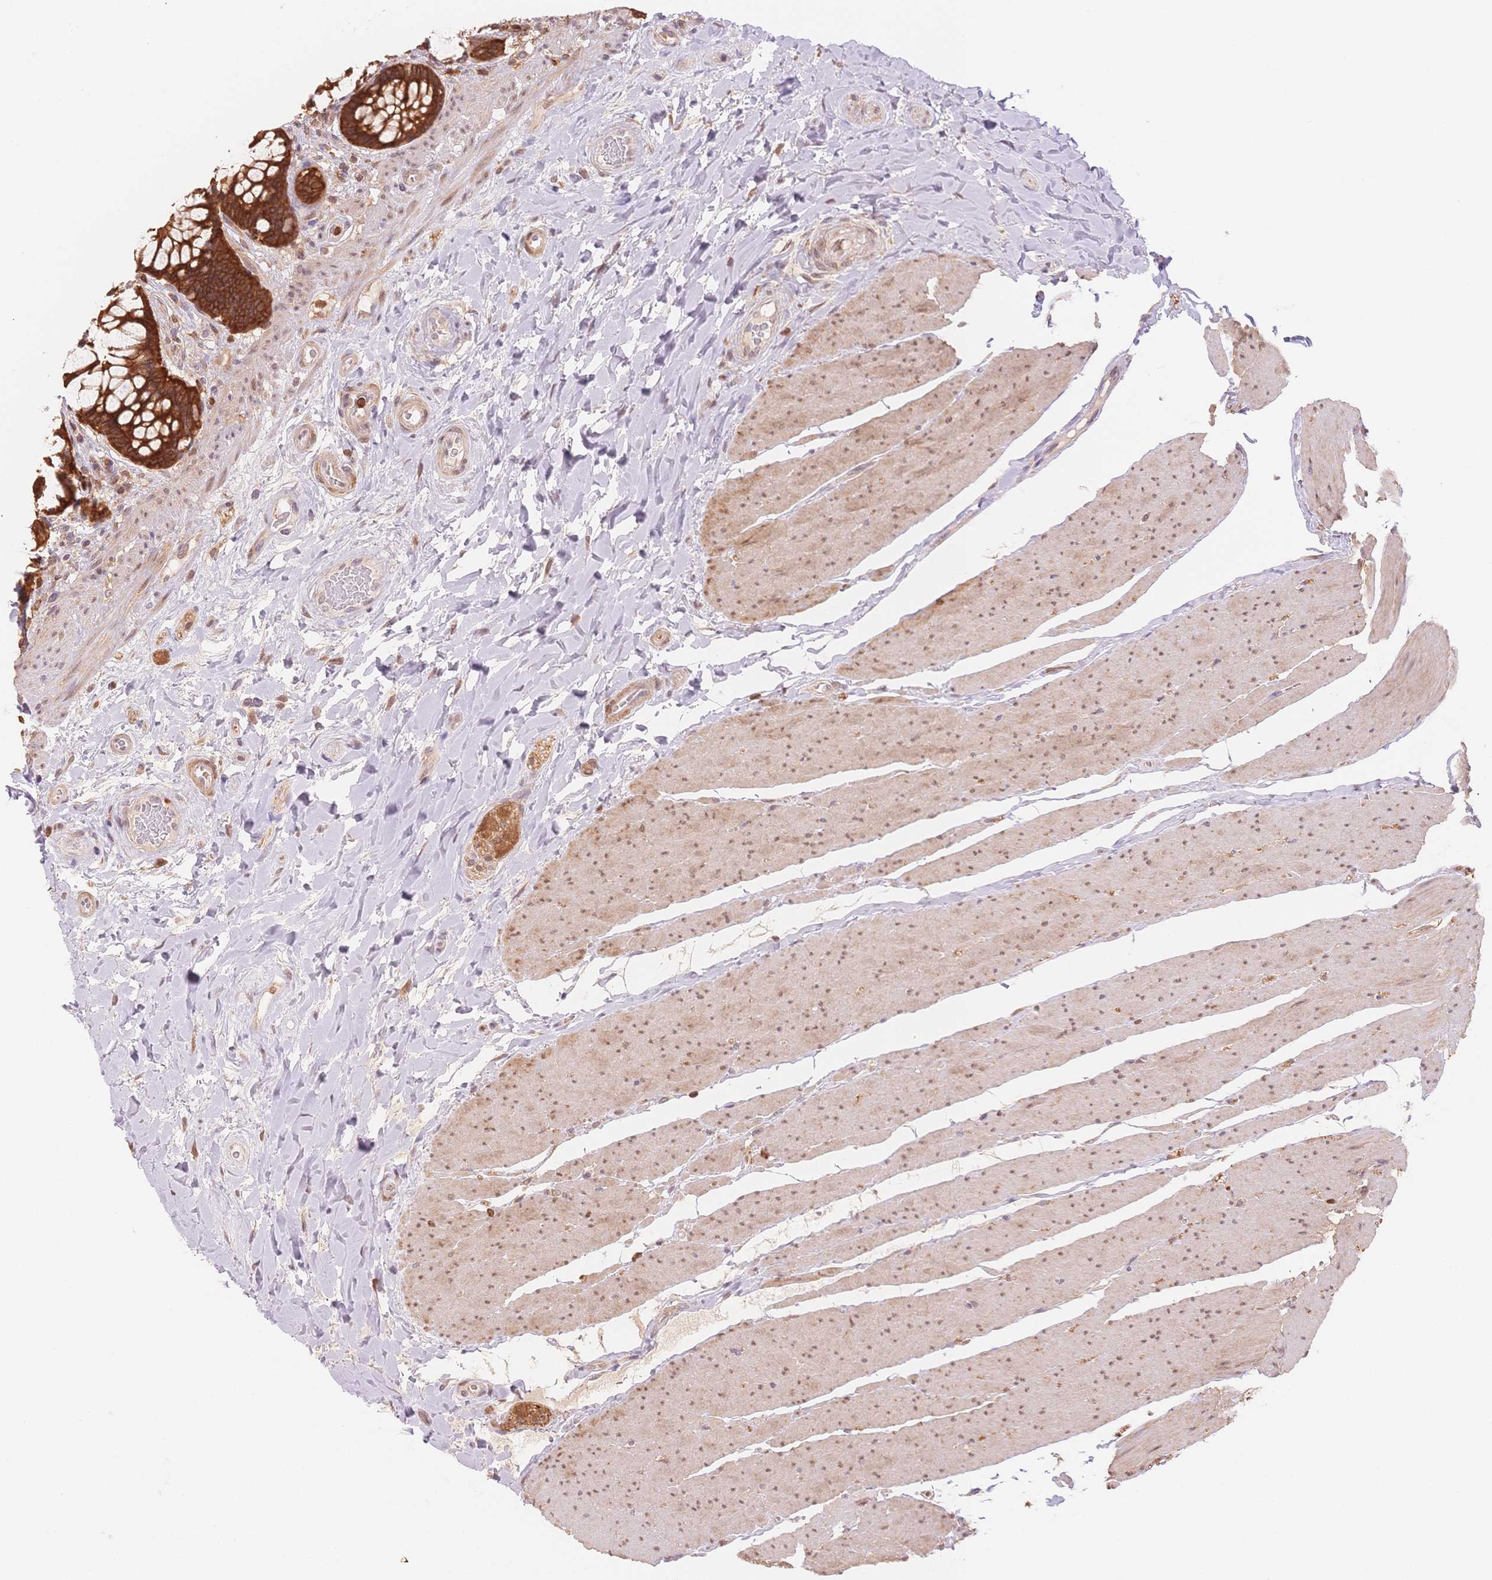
{"staining": {"intensity": "strong", "quantity": ">75%", "location": "cytoplasmic/membranous"}, "tissue": "rectum", "cell_type": "Glandular cells", "image_type": "normal", "snomed": [{"axis": "morphology", "description": "Normal tissue, NOS"}, {"axis": "topography", "description": "Rectum"}], "caption": "Immunohistochemical staining of benign rectum exhibits strong cytoplasmic/membranous protein expression in approximately >75% of glandular cells.", "gene": "STK39", "patient": {"sex": "female", "age": 58}}